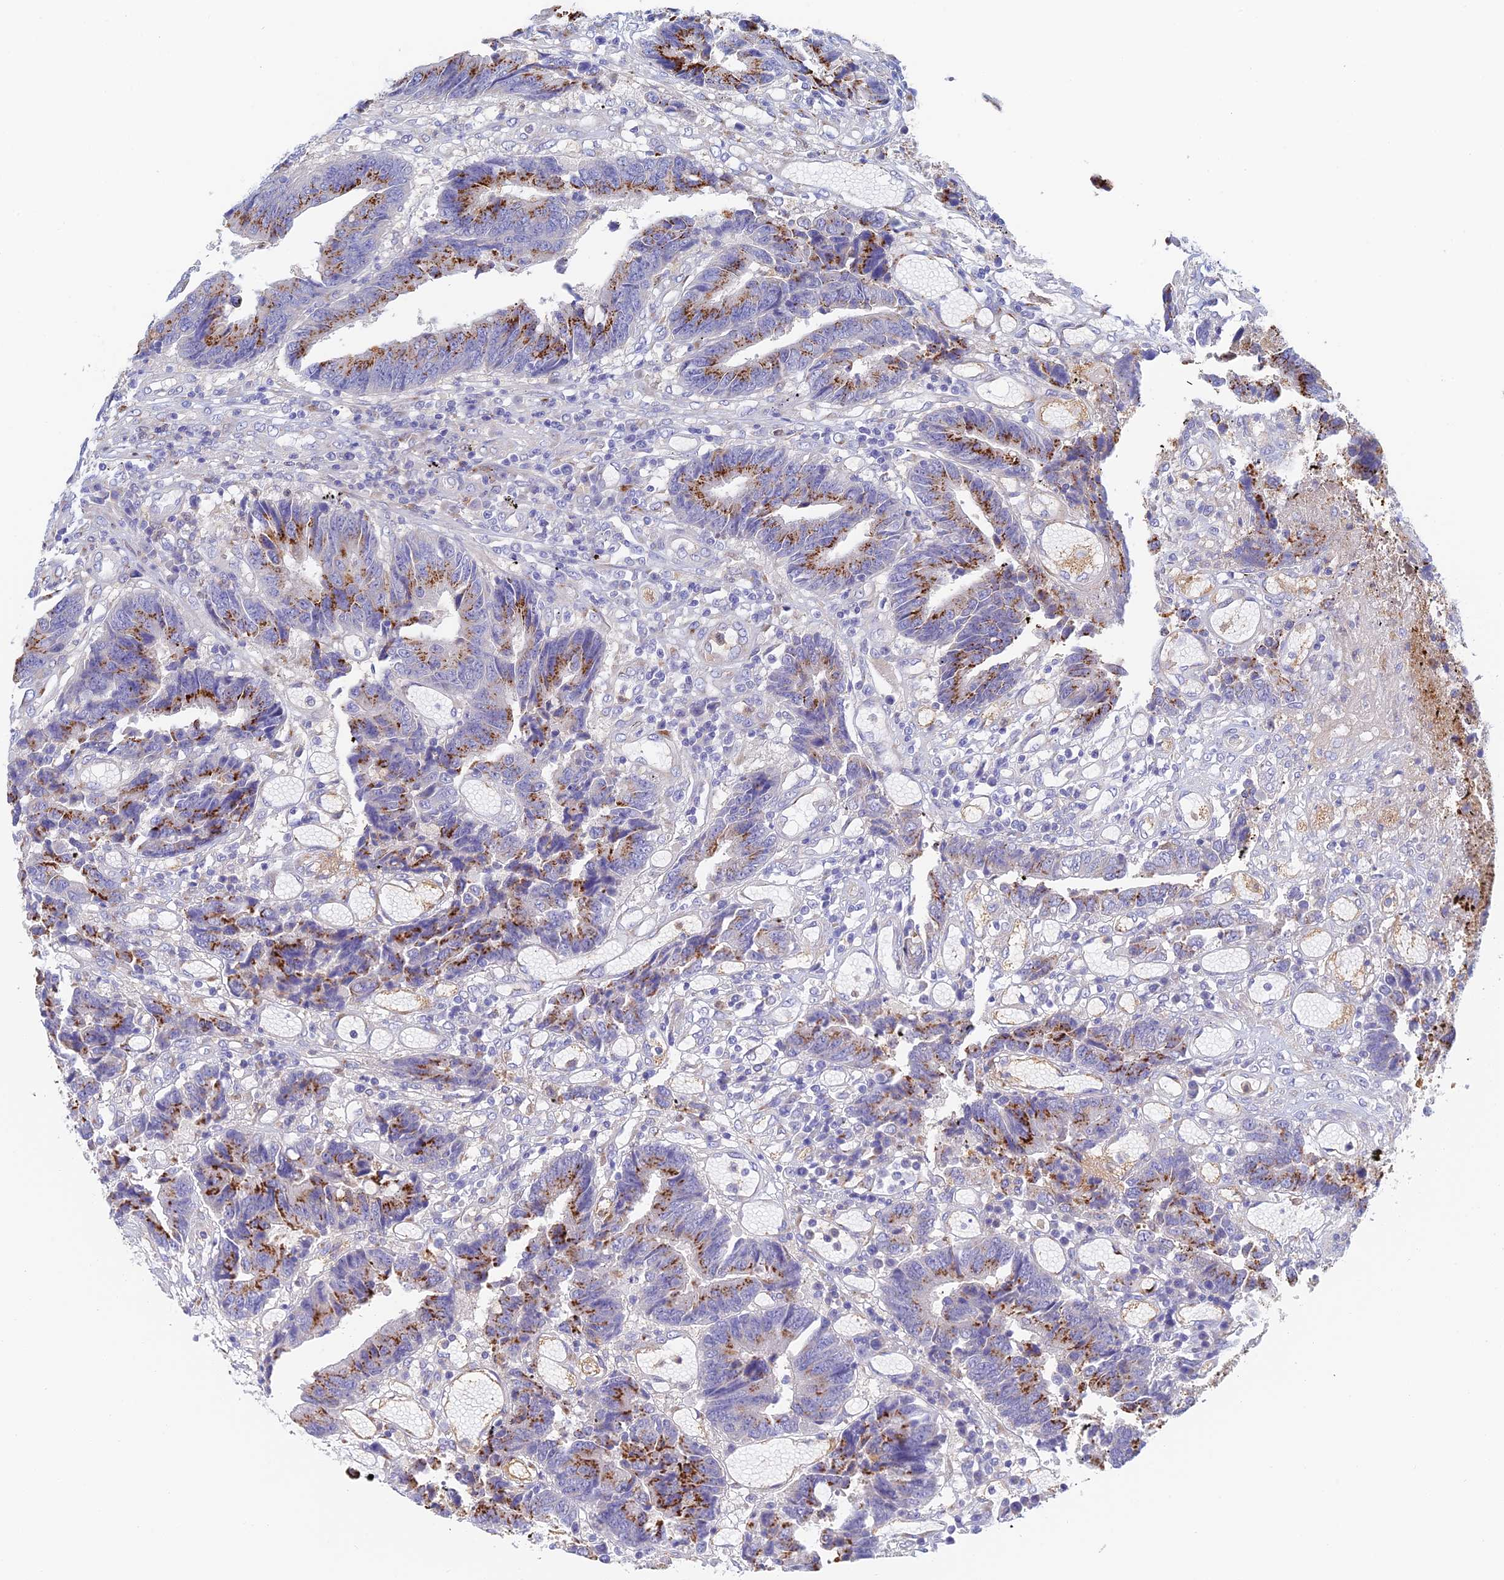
{"staining": {"intensity": "strong", "quantity": "25%-75%", "location": "cytoplasmic/membranous"}, "tissue": "colorectal cancer", "cell_type": "Tumor cells", "image_type": "cancer", "snomed": [{"axis": "morphology", "description": "Adenocarcinoma, NOS"}, {"axis": "topography", "description": "Rectum"}], "caption": "Strong cytoplasmic/membranous protein staining is identified in about 25%-75% of tumor cells in colorectal cancer (adenocarcinoma).", "gene": "SLC24A3", "patient": {"sex": "male", "age": 84}}